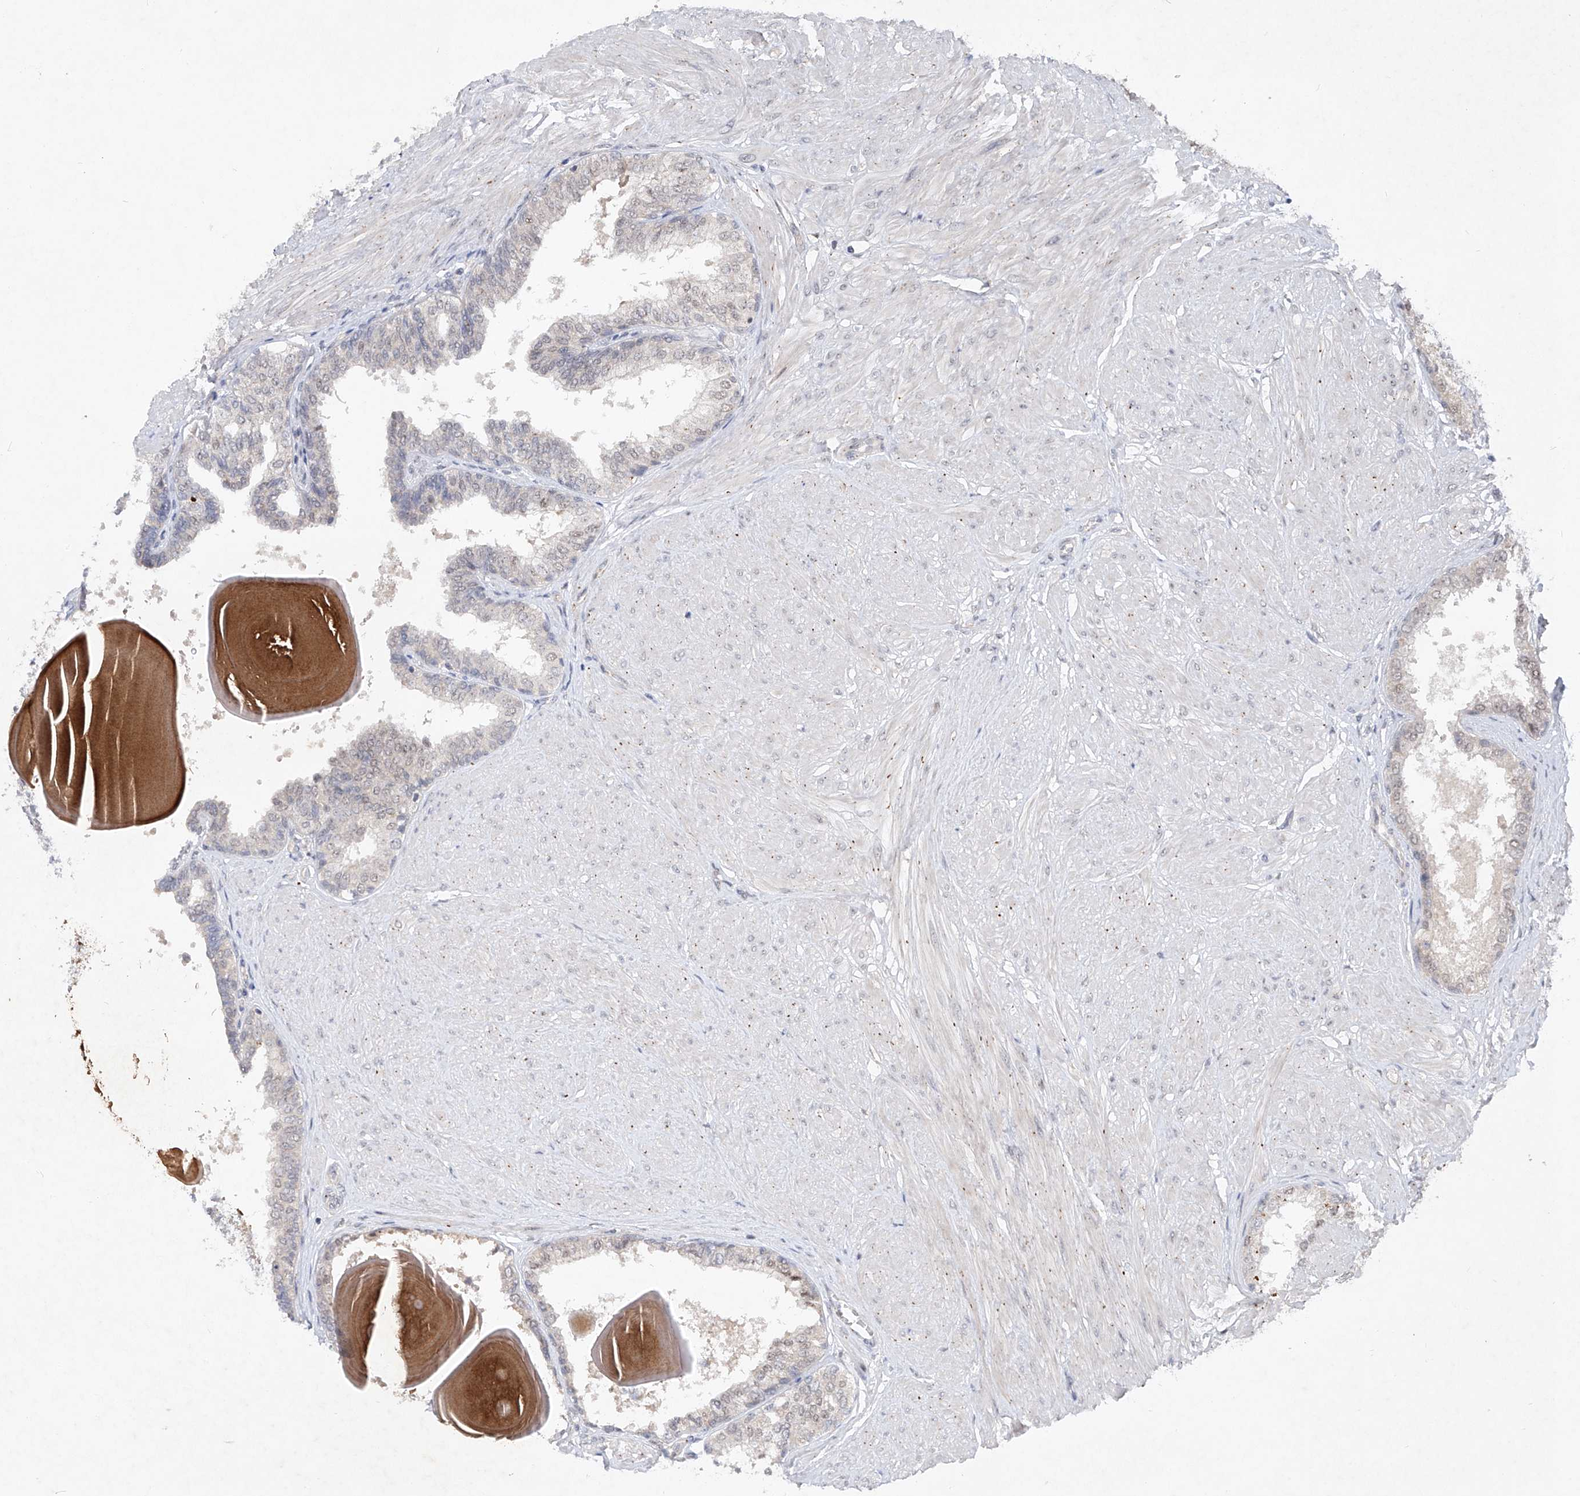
{"staining": {"intensity": "negative", "quantity": "none", "location": "none"}, "tissue": "prostate", "cell_type": "Glandular cells", "image_type": "normal", "snomed": [{"axis": "morphology", "description": "Normal tissue, NOS"}, {"axis": "topography", "description": "Prostate"}], "caption": "The IHC histopathology image has no significant positivity in glandular cells of prostate. The staining is performed using DAB brown chromogen with nuclei counter-stained in using hematoxylin.", "gene": "FAM135A", "patient": {"sex": "male", "age": 48}}